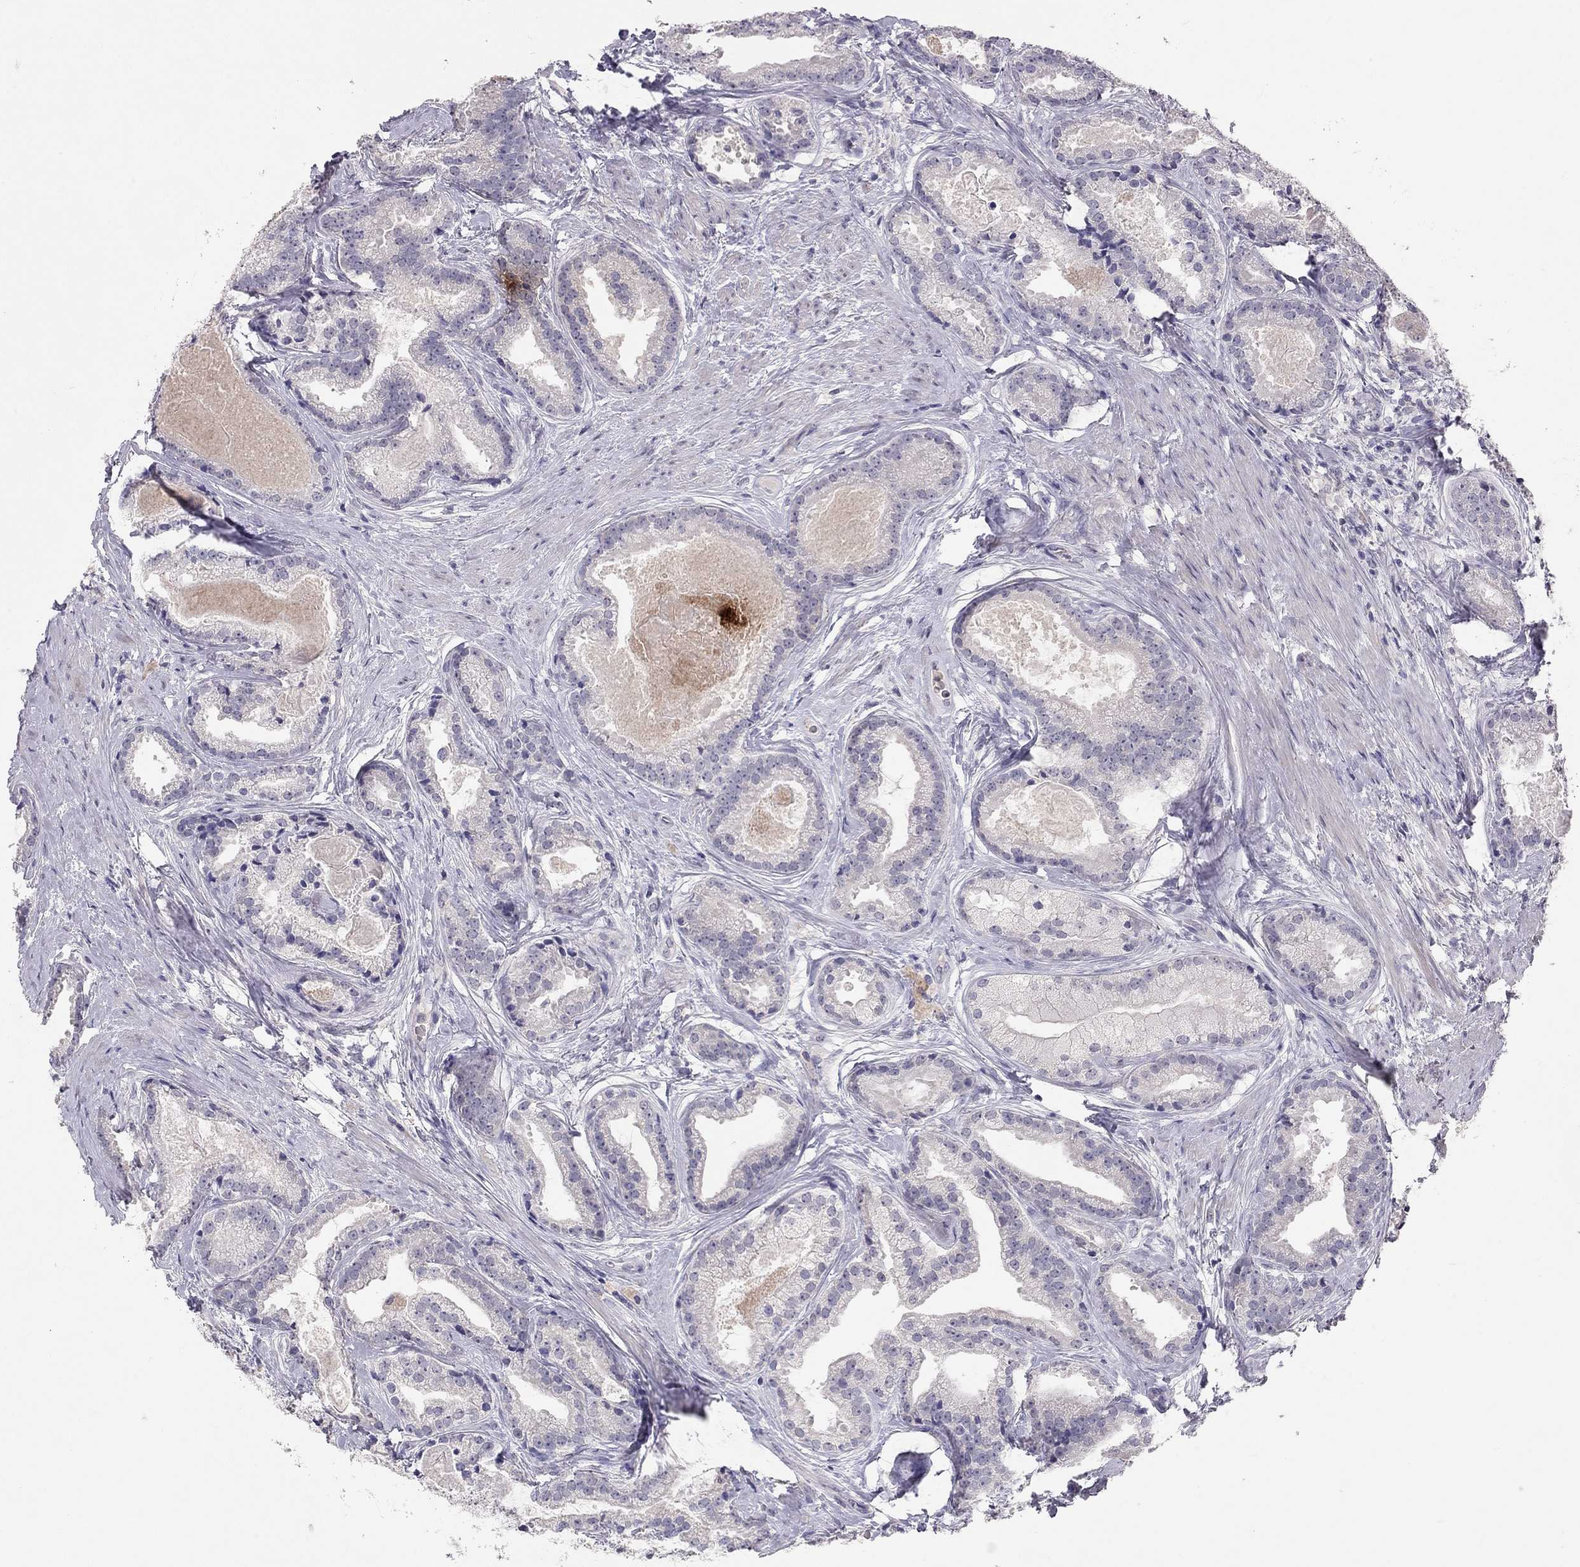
{"staining": {"intensity": "negative", "quantity": "none", "location": "none"}, "tissue": "prostate cancer", "cell_type": "Tumor cells", "image_type": "cancer", "snomed": [{"axis": "morphology", "description": "Adenocarcinoma, NOS"}, {"axis": "morphology", "description": "Adenocarcinoma, High grade"}, {"axis": "topography", "description": "Prostate"}], "caption": "IHC histopathology image of neoplastic tissue: prostate cancer (adenocarcinoma) stained with DAB displays no significant protein positivity in tumor cells.", "gene": "ADORA2A", "patient": {"sex": "male", "age": 64}}